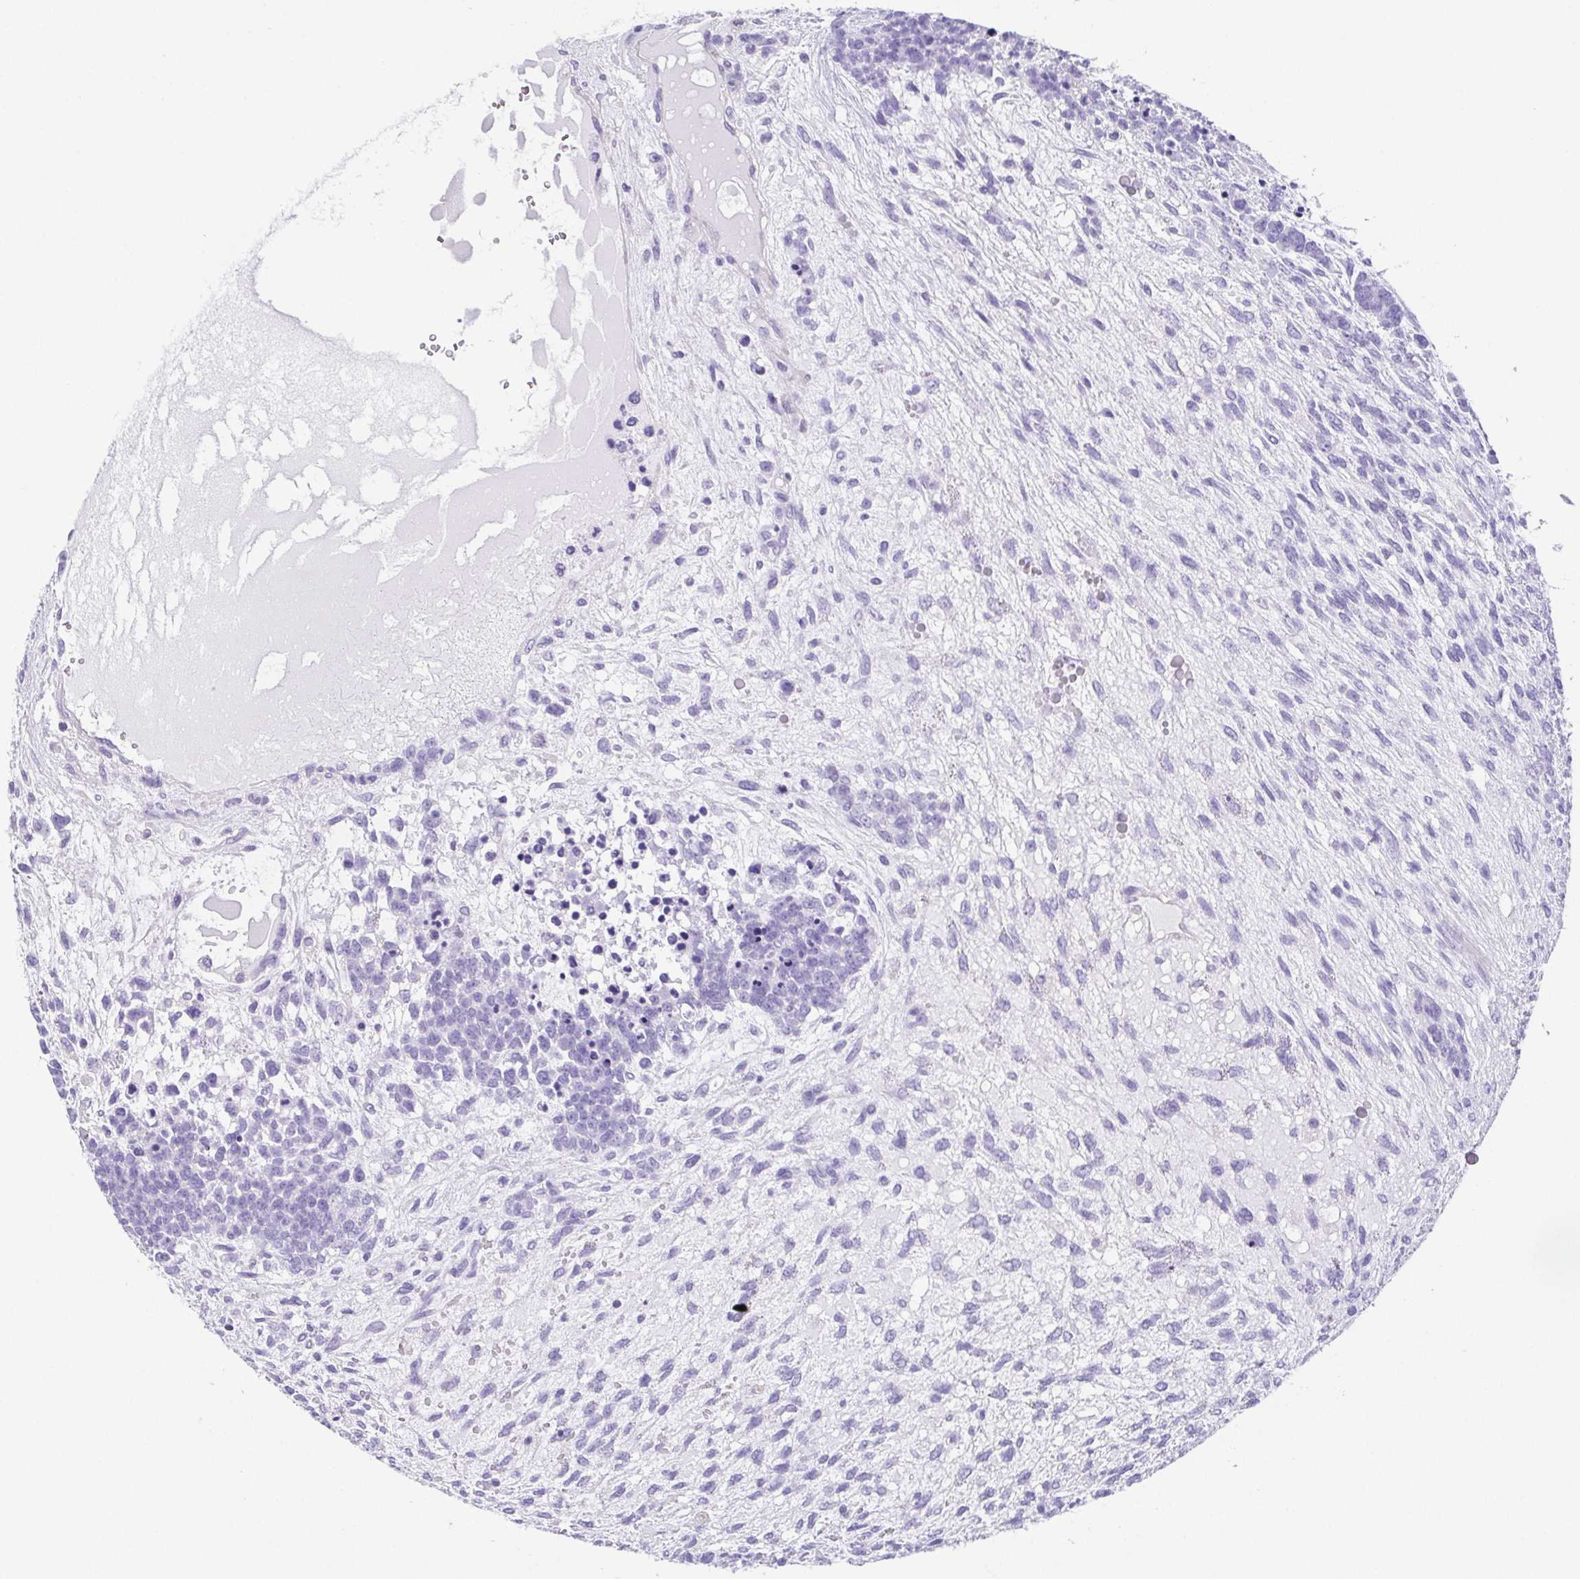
{"staining": {"intensity": "negative", "quantity": "none", "location": "none"}, "tissue": "testis cancer", "cell_type": "Tumor cells", "image_type": "cancer", "snomed": [{"axis": "morphology", "description": "Carcinoma, Embryonal, NOS"}, {"axis": "topography", "description": "Testis"}], "caption": "This is an immunohistochemistry photomicrograph of testis cancer (embryonal carcinoma). There is no expression in tumor cells.", "gene": "MYL6", "patient": {"sex": "male", "age": 23}}